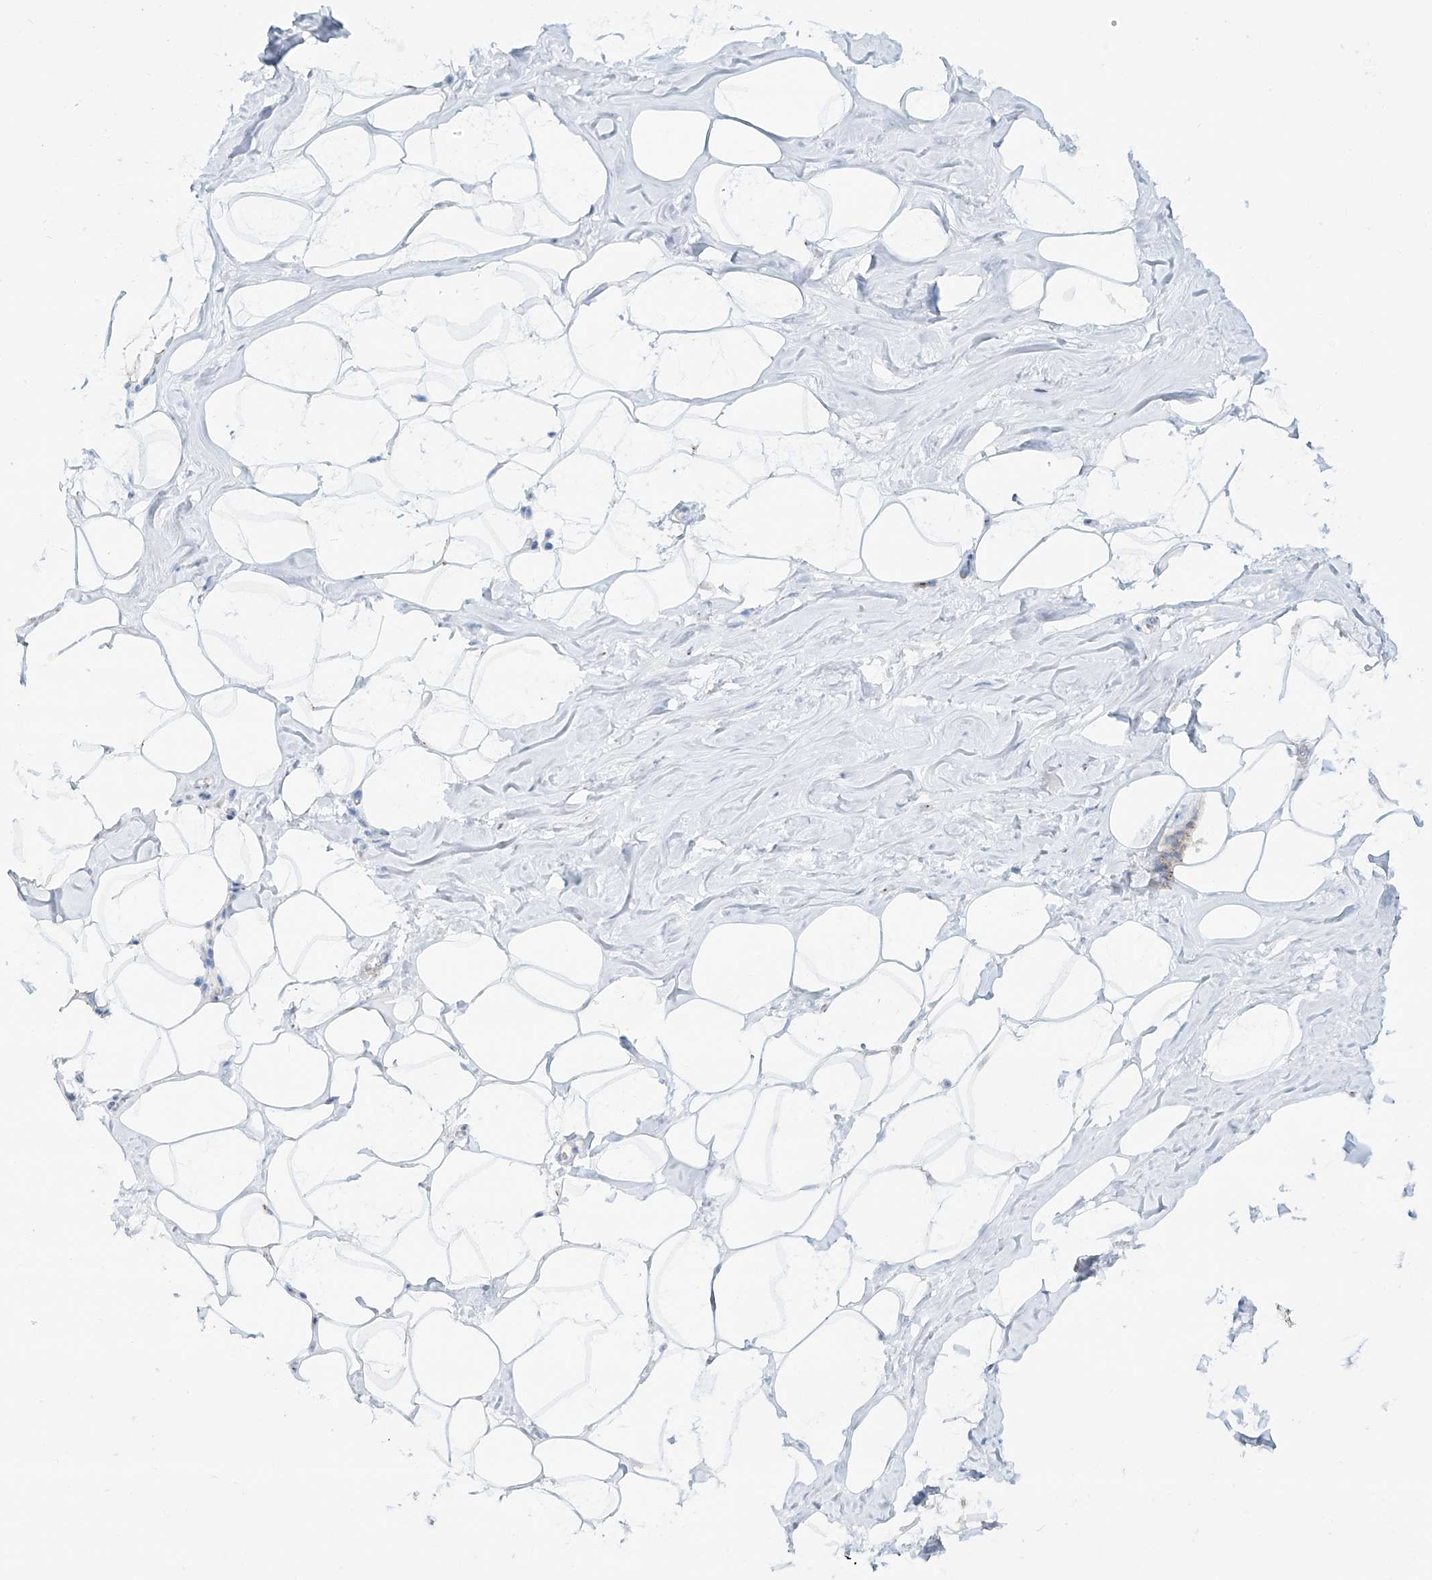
{"staining": {"intensity": "negative", "quantity": "none", "location": "none"}, "tissue": "adipose tissue", "cell_type": "Adipocytes", "image_type": "normal", "snomed": [{"axis": "morphology", "description": "Normal tissue, NOS"}, {"axis": "morphology", "description": "Fibrosis, NOS"}, {"axis": "topography", "description": "Breast"}, {"axis": "topography", "description": "Adipose tissue"}], "caption": "Immunohistochemistry micrograph of normal human adipose tissue stained for a protein (brown), which reveals no expression in adipocytes. (Brightfield microscopy of DAB (3,3'-diaminobenzidine) immunohistochemistry (IHC) at high magnification).", "gene": "BSDC1", "patient": {"sex": "female", "age": 39}}